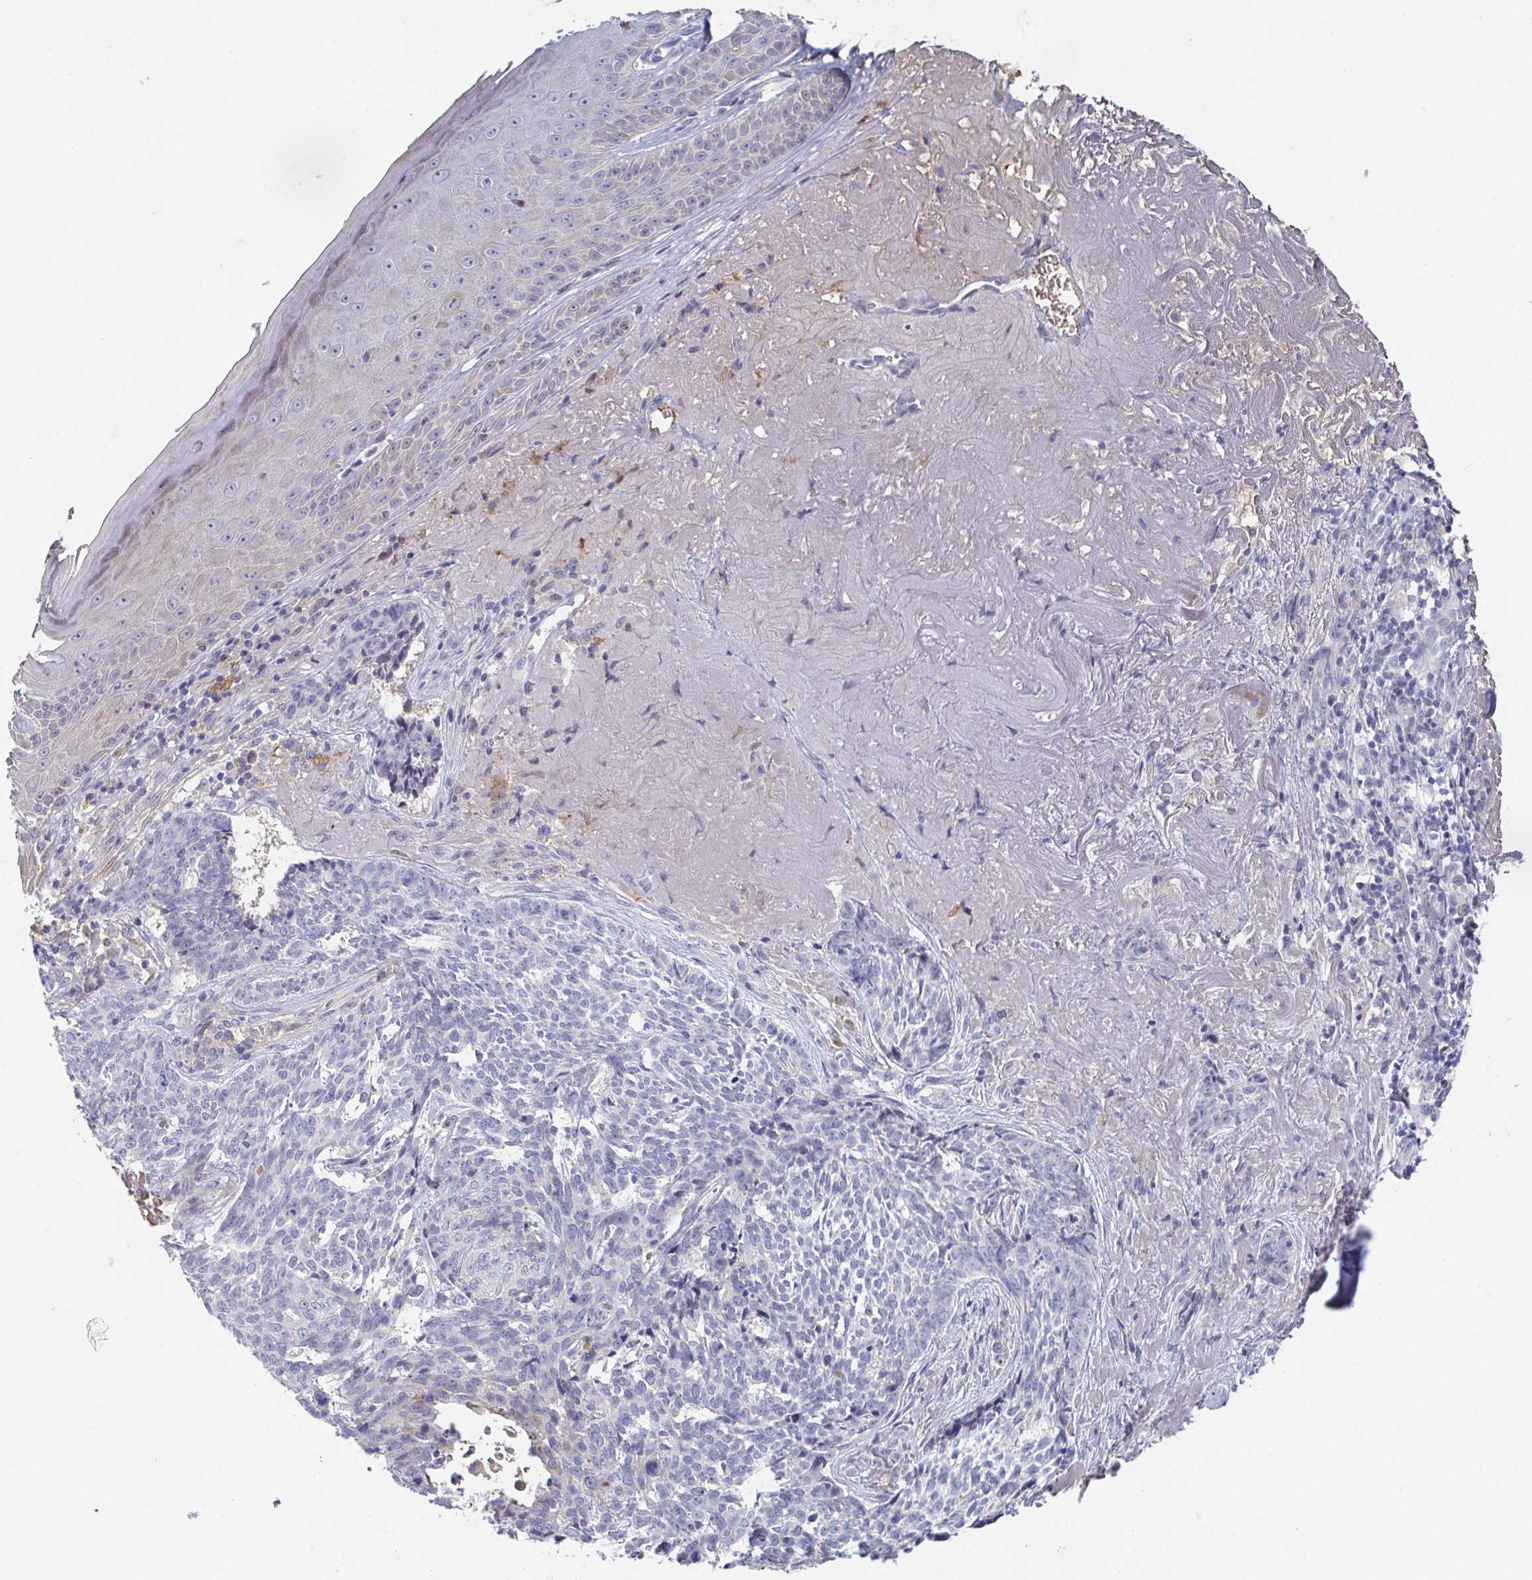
{"staining": {"intensity": "negative", "quantity": "none", "location": "none"}, "tissue": "skin cancer", "cell_type": "Tumor cells", "image_type": "cancer", "snomed": [{"axis": "morphology", "description": "Basal cell carcinoma"}, {"axis": "topography", "description": "Skin"}, {"axis": "topography", "description": "Skin of face"}], "caption": "Immunohistochemistry image of neoplastic tissue: skin cancer (basal cell carcinoma) stained with DAB (3,3'-diaminobenzidine) exhibits no significant protein staining in tumor cells.", "gene": "ANO5", "patient": {"sex": "female", "age": 95}}